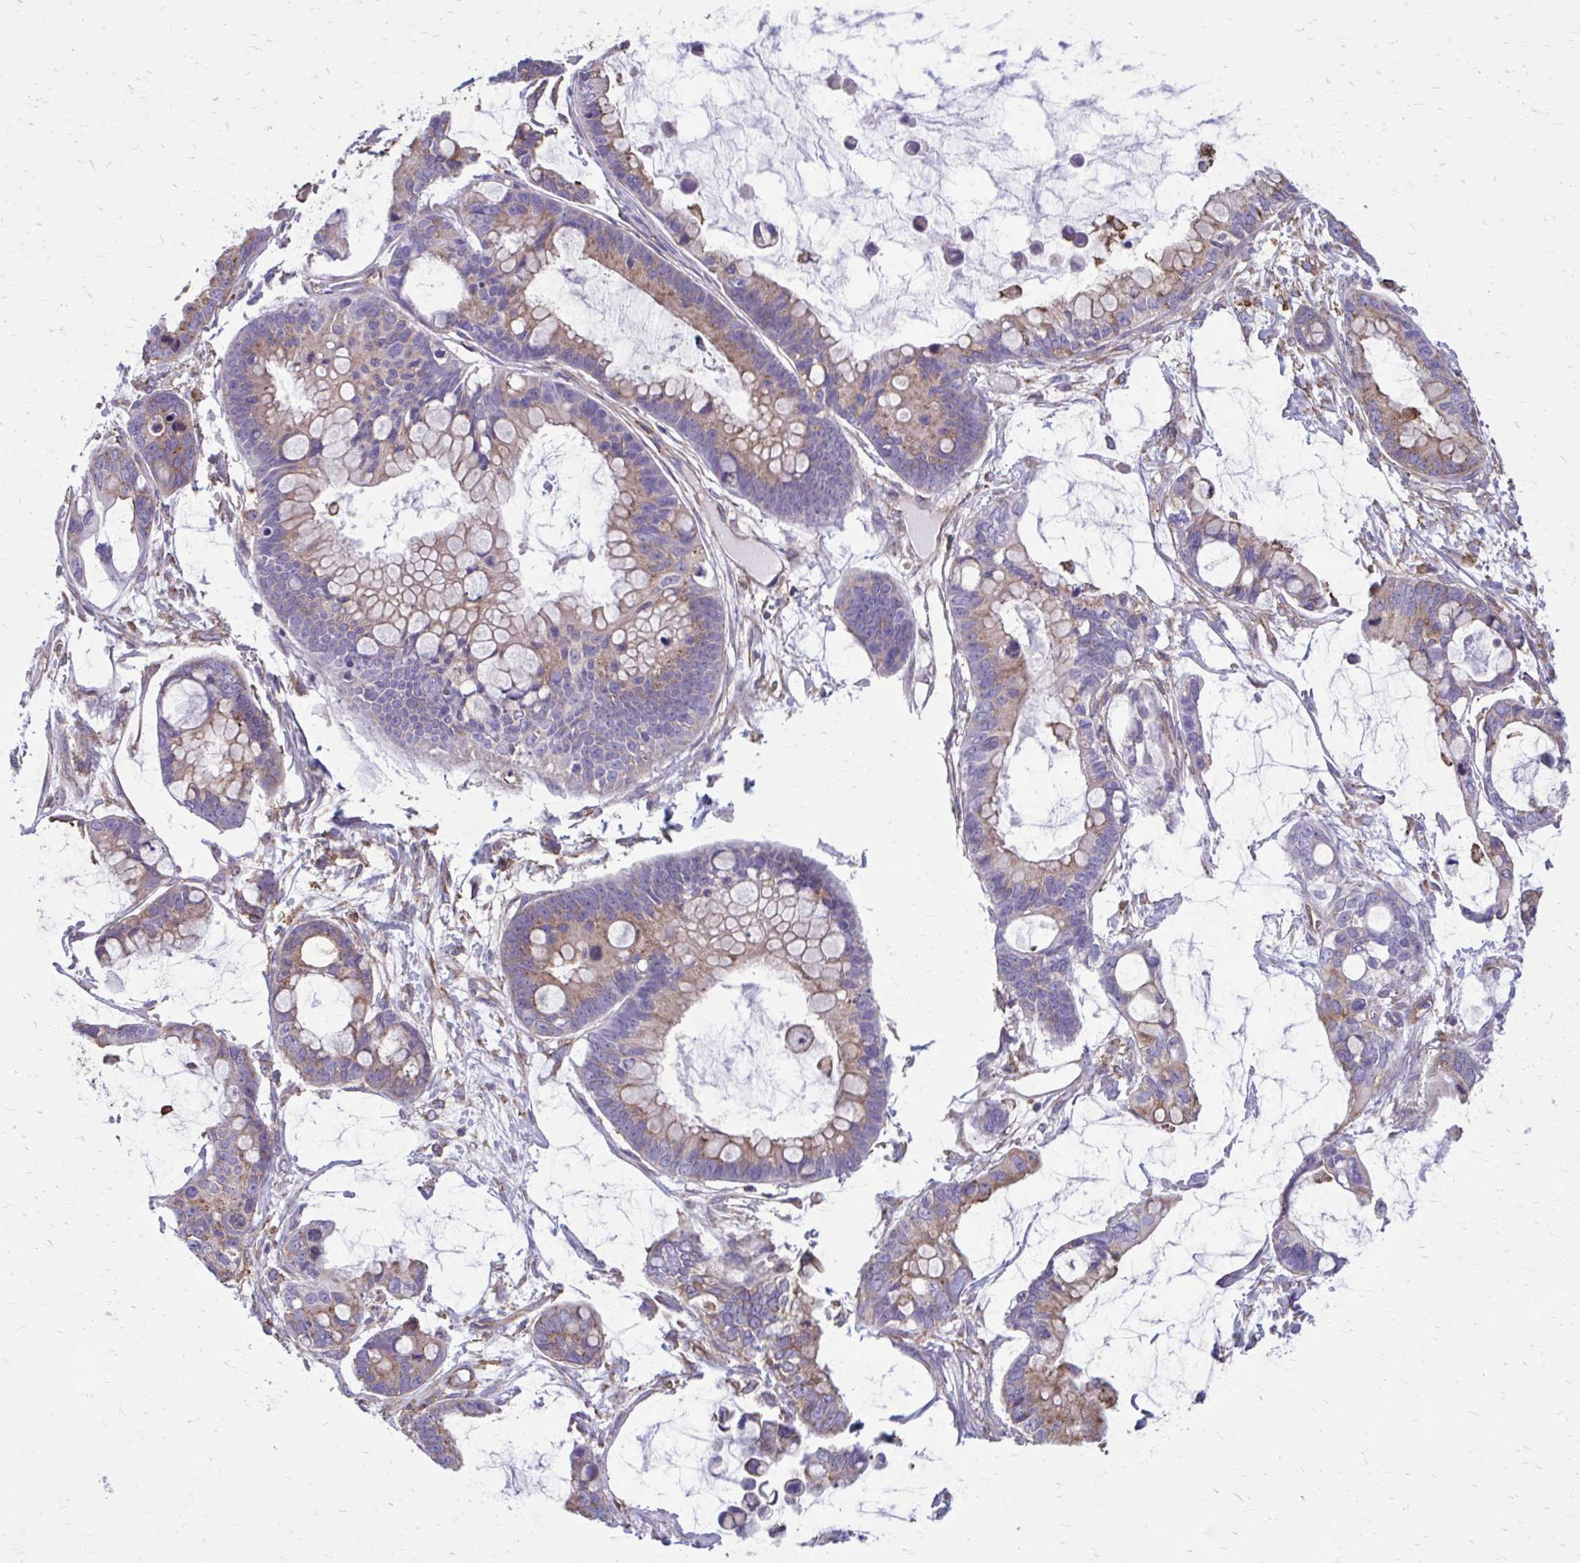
{"staining": {"intensity": "weak", "quantity": "25%-75%", "location": "cytoplasmic/membranous"}, "tissue": "ovarian cancer", "cell_type": "Tumor cells", "image_type": "cancer", "snomed": [{"axis": "morphology", "description": "Cystadenocarcinoma, mucinous, NOS"}, {"axis": "topography", "description": "Ovary"}], "caption": "High-magnification brightfield microscopy of ovarian mucinous cystadenocarcinoma stained with DAB (3,3'-diaminobenzidine) (brown) and counterstained with hematoxylin (blue). tumor cells exhibit weak cytoplasmic/membranous positivity is appreciated in approximately25%-75% of cells. The staining was performed using DAB (3,3'-diaminobenzidine) to visualize the protein expression in brown, while the nuclei were stained in blue with hematoxylin (Magnification: 20x).", "gene": "CLTA", "patient": {"sex": "female", "age": 63}}